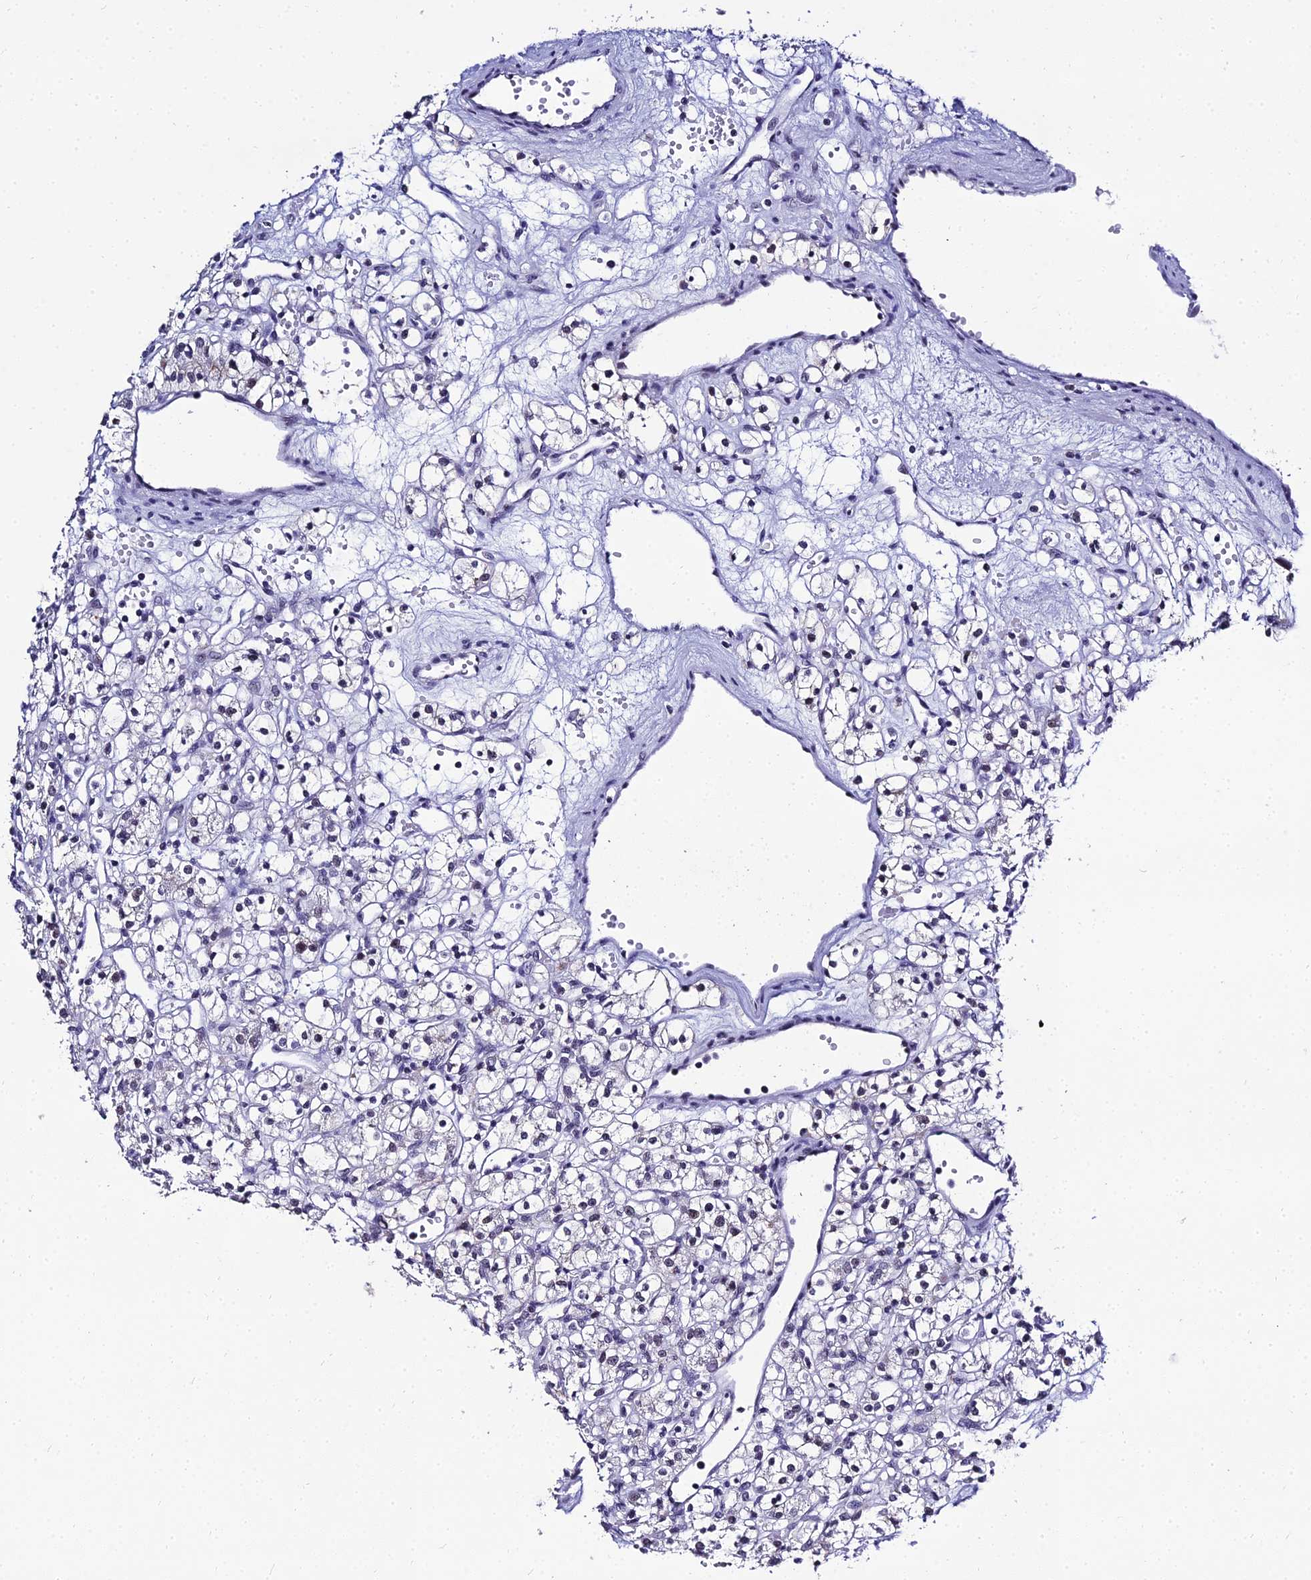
{"staining": {"intensity": "negative", "quantity": "none", "location": "none"}, "tissue": "renal cancer", "cell_type": "Tumor cells", "image_type": "cancer", "snomed": [{"axis": "morphology", "description": "Adenocarcinoma, NOS"}, {"axis": "topography", "description": "Kidney"}], "caption": "High power microscopy photomicrograph of an immunohistochemistry (IHC) photomicrograph of renal cancer, revealing no significant expression in tumor cells.", "gene": "PPP4R2", "patient": {"sex": "female", "age": 59}}